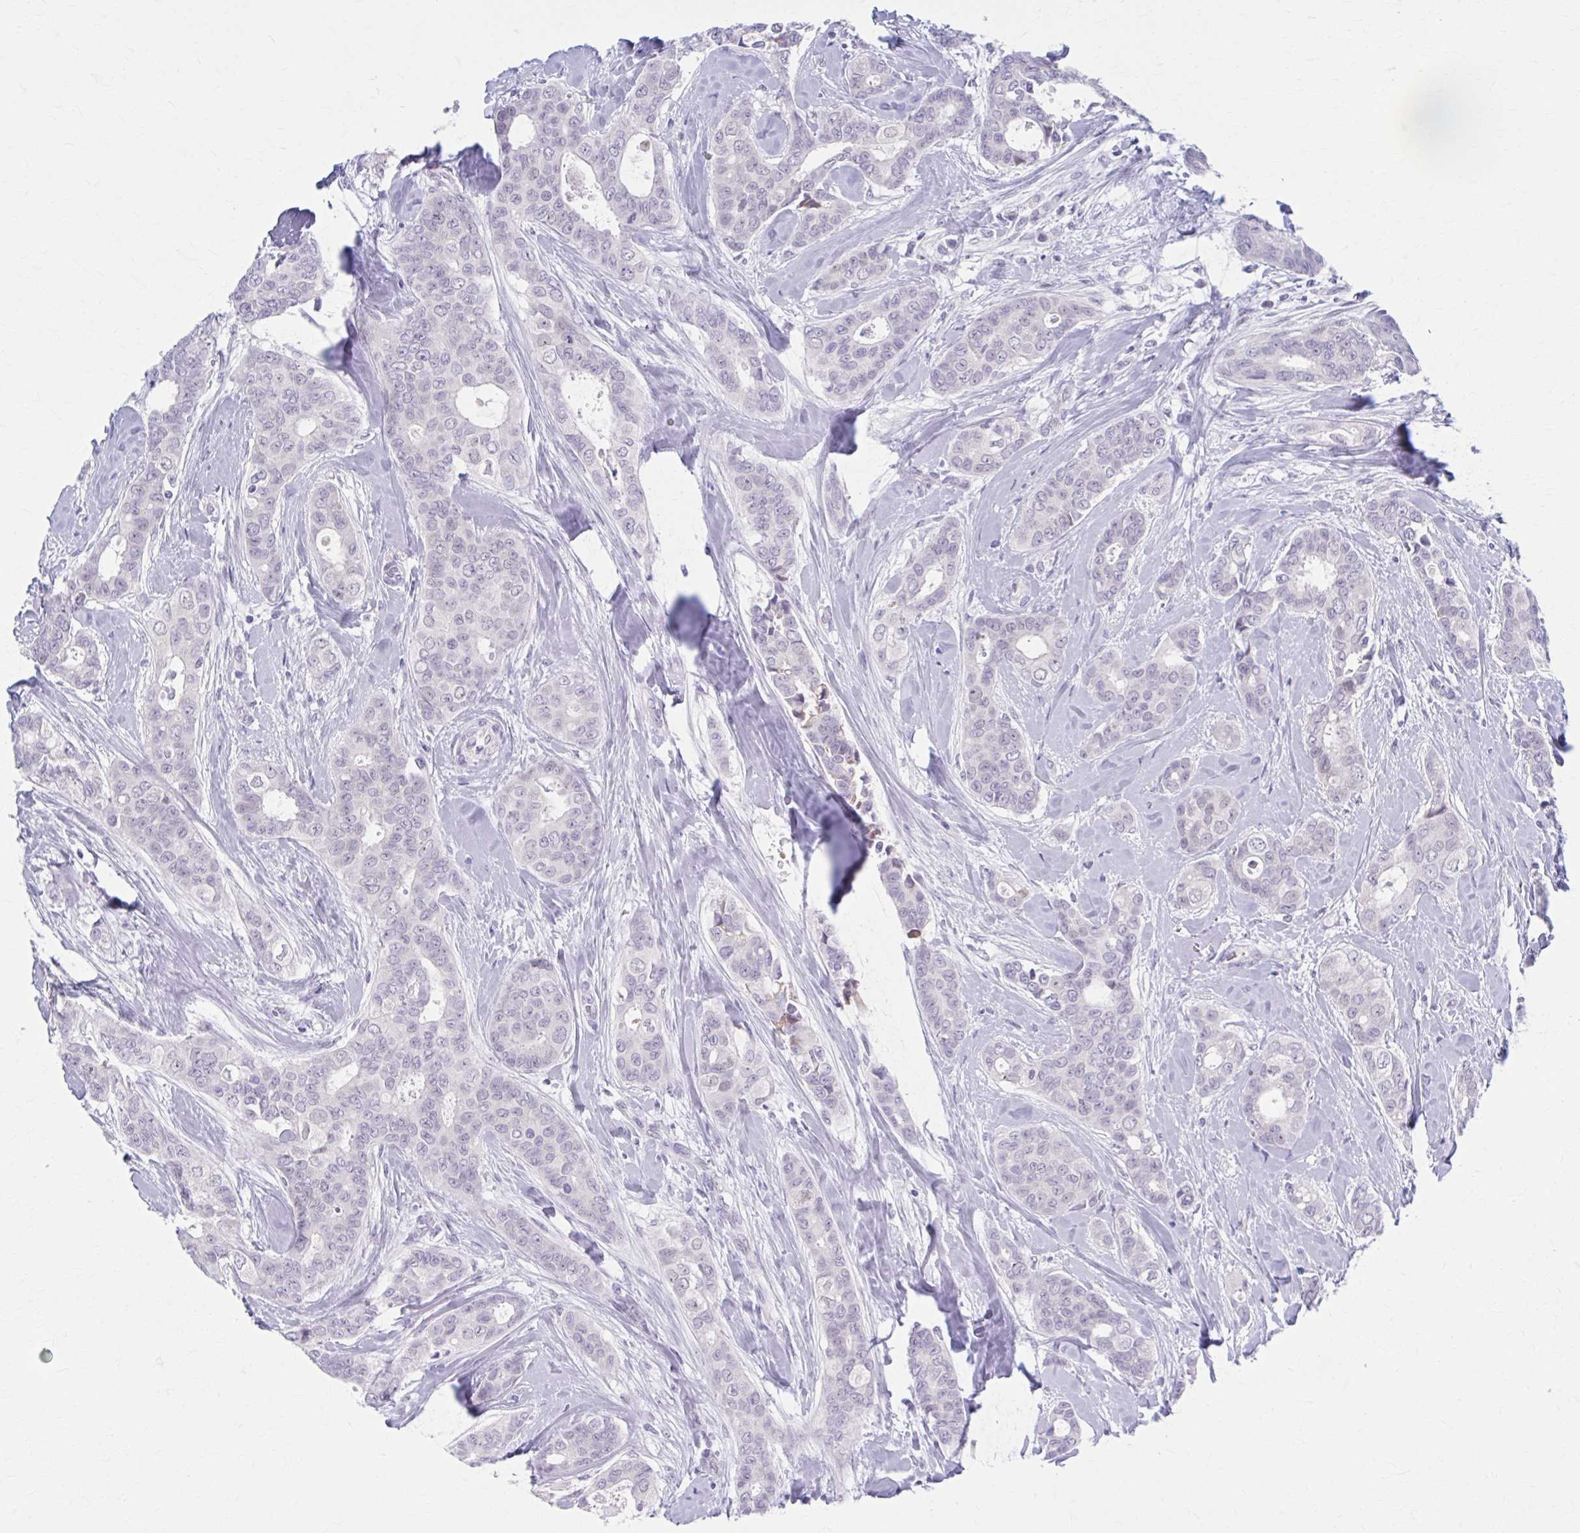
{"staining": {"intensity": "negative", "quantity": "none", "location": "none"}, "tissue": "breast cancer", "cell_type": "Tumor cells", "image_type": "cancer", "snomed": [{"axis": "morphology", "description": "Duct carcinoma"}, {"axis": "topography", "description": "Breast"}], "caption": "Immunohistochemical staining of human breast cancer (infiltrating ductal carcinoma) displays no significant expression in tumor cells.", "gene": "CCDC105", "patient": {"sex": "female", "age": 45}}